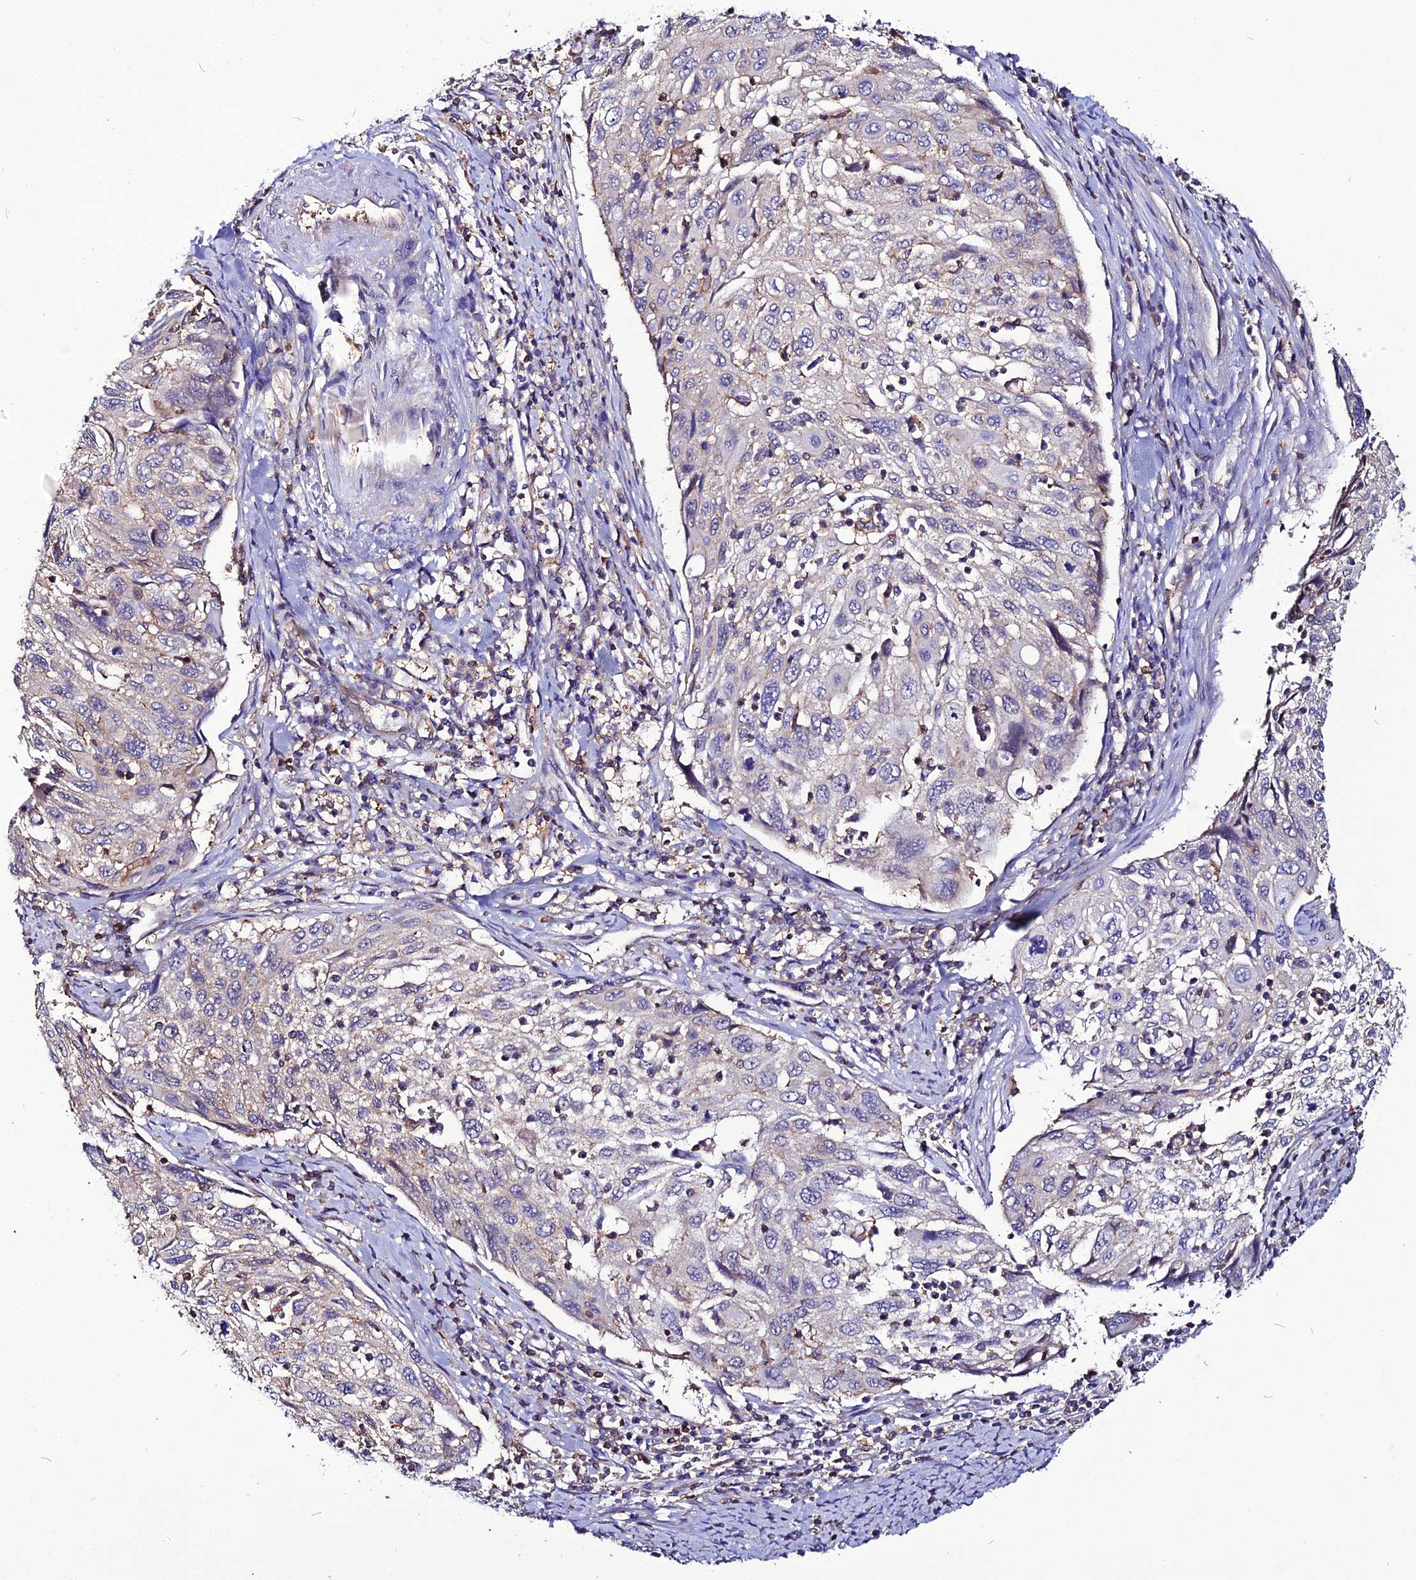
{"staining": {"intensity": "negative", "quantity": "none", "location": "none"}, "tissue": "cervical cancer", "cell_type": "Tumor cells", "image_type": "cancer", "snomed": [{"axis": "morphology", "description": "Squamous cell carcinoma, NOS"}, {"axis": "topography", "description": "Cervix"}], "caption": "Human cervical cancer (squamous cell carcinoma) stained for a protein using immunohistochemistry (IHC) displays no staining in tumor cells.", "gene": "USP17L15", "patient": {"sex": "female", "age": 70}}